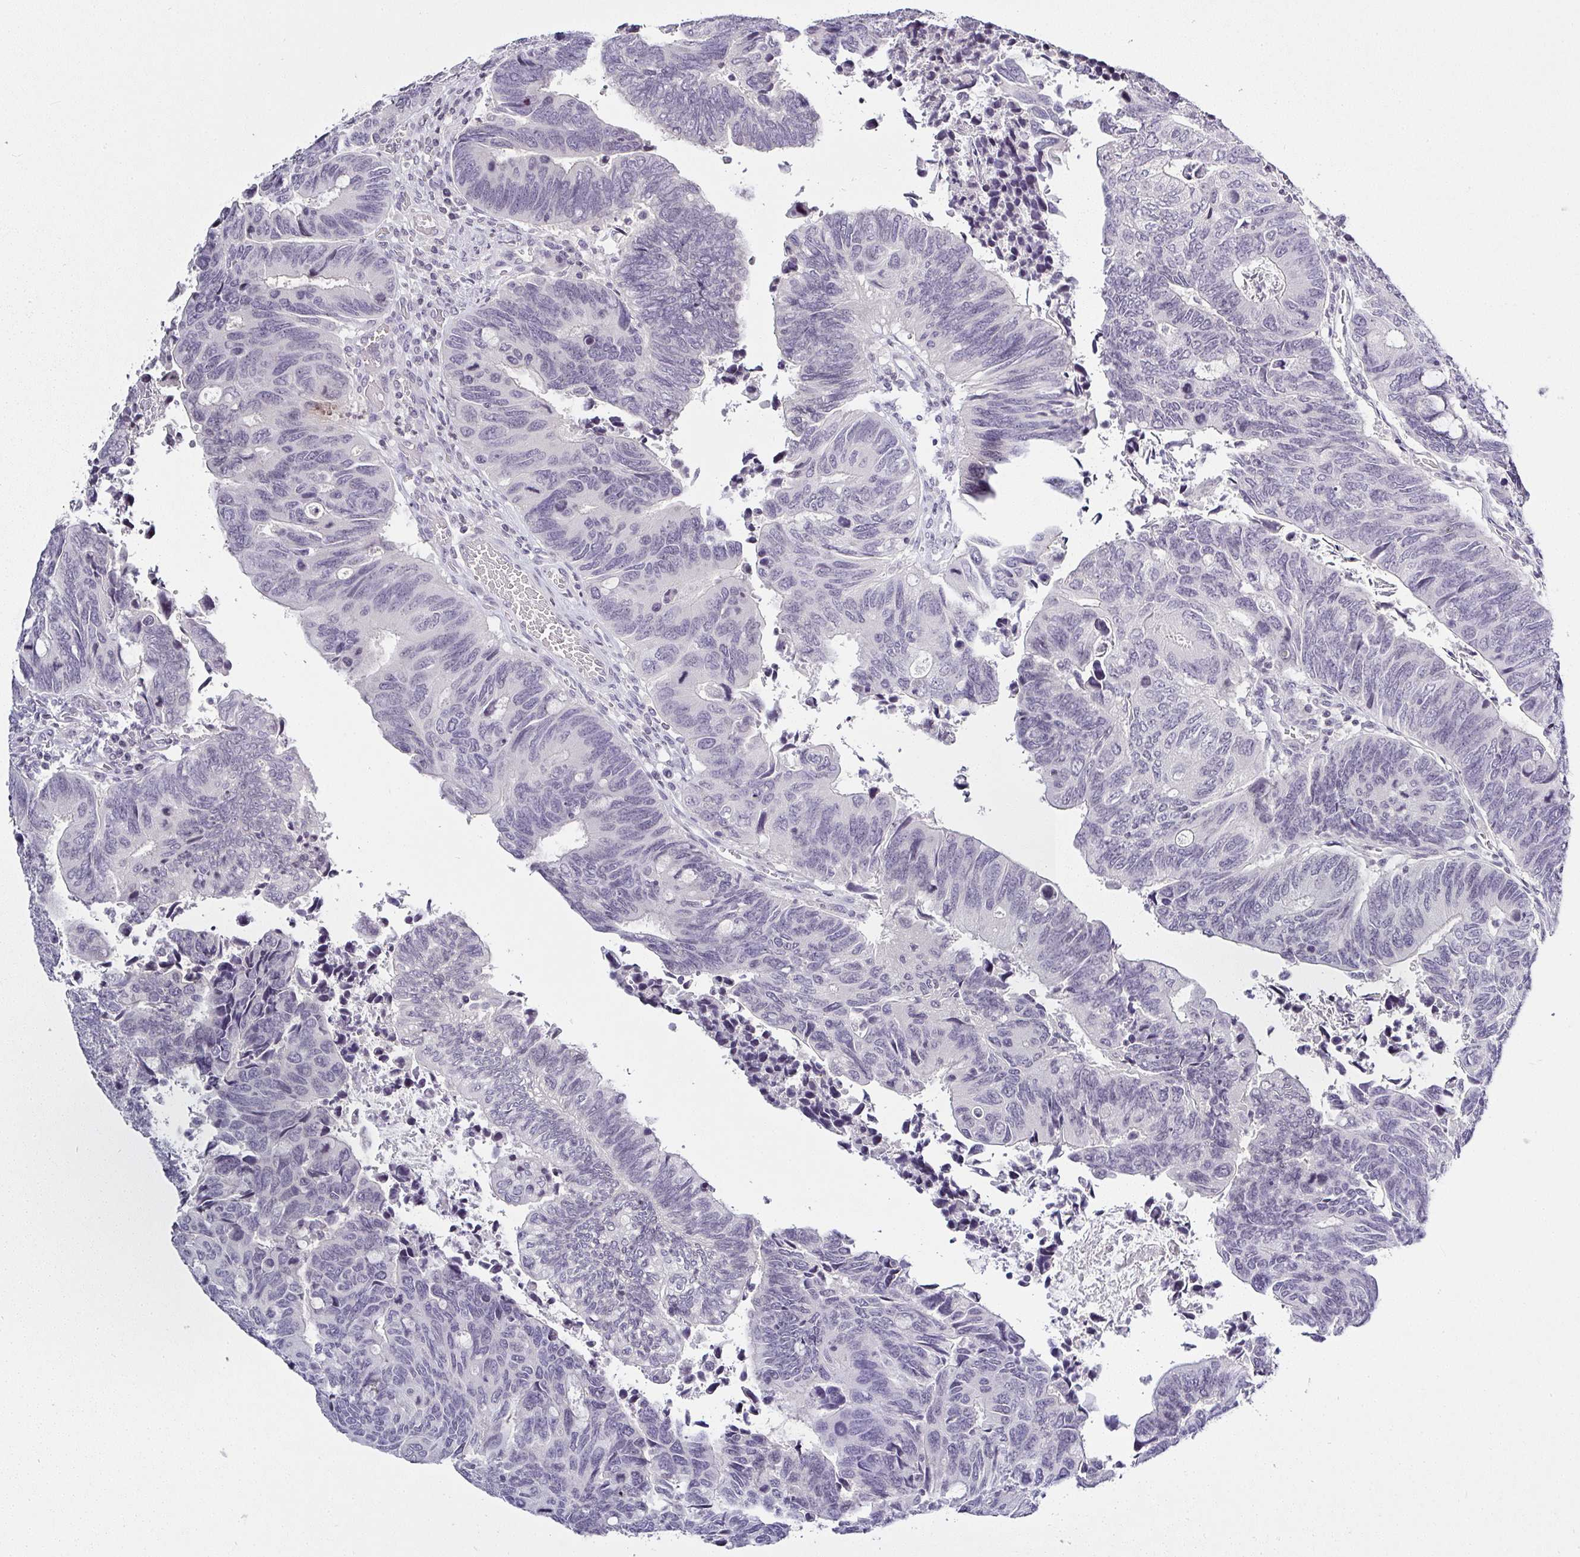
{"staining": {"intensity": "negative", "quantity": "none", "location": "none"}, "tissue": "colorectal cancer", "cell_type": "Tumor cells", "image_type": "cancer", "snomed": [{"axis": "morphology", "description": "Adenocarcinoma, NOS"}, {"axis": "topography", "description": "Colon"}], "caption": "High power microscopy micrograph of an immunohistochemistry (IHC) image of colorectal cancer (adenocarcinoma), revealing no significant expression in tumor cells.", "gene": "SERPINB3", "patient": {"sex": "male", "age": 87}}